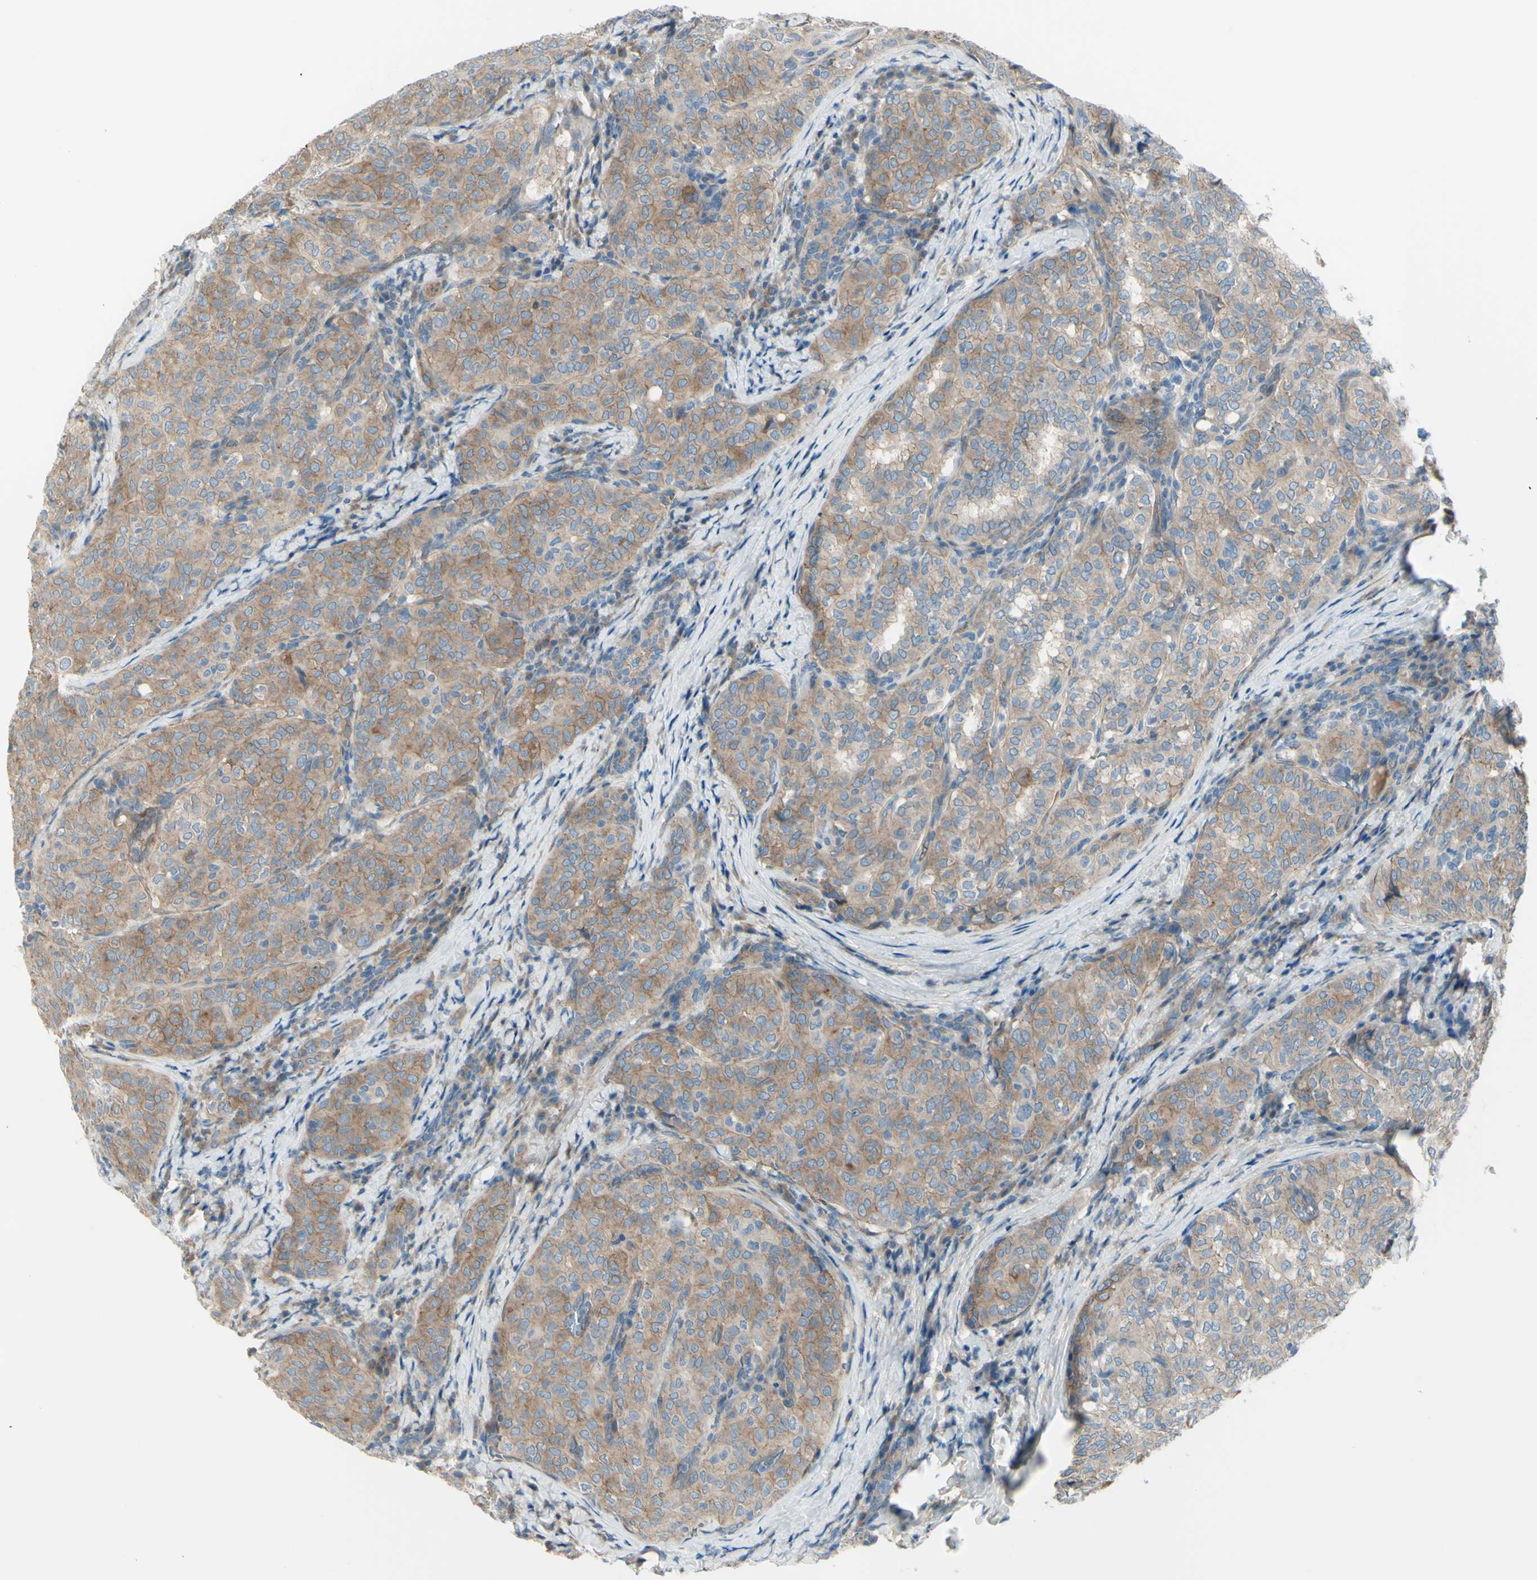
{"staining": {"intensity": "moderate", "quantity": ">75%", "location": "cytoplasmic/membranous"}, "tissue": "thyroid cancer", "cell_type": "Tumor cells", "image_type": "cancer", "snomed": [{"axis": "morphology", "description": "Normal tissue, NOS"}, {"axis": "morphology", "description": "Papillary adenocarcinoma, NOS"}, {"axis": "topography", "description": "Thyroid gland"}], "caption": "A histopathology image of human thyroid cancer stained for a protein shows moderate cytoplasmic/membranous brown staining in tumor cells. (brown staining indicates protein expression, while blue staining denotes nuclei).", "gene": "PCDHGA2", "patient": {"sex": "female", "age": 30}}